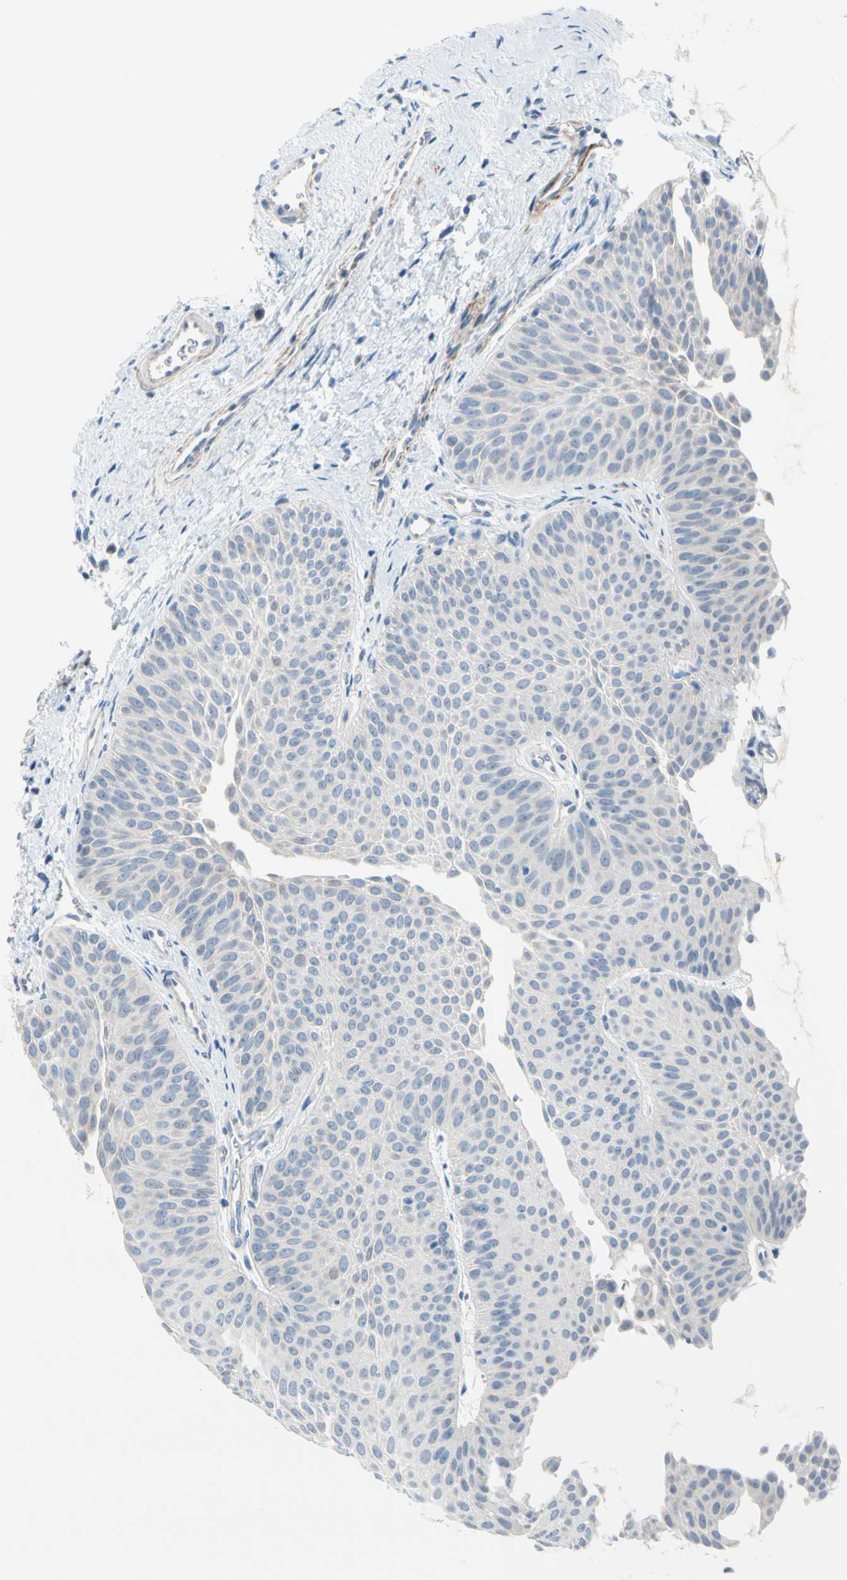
{"staining": {"intensity": "negative", "quantity": "none", "location": "none"}, "tissue": "urothelial cancer", "cell_type": "Tumor cells", "image_type": "cancer", "snomed": [{"axis": "morphology", "description": "Urothelial carcinoma, Low grade"}, {"axis": "topography", "description": "Urinary bladder"}], "caption": "The histopathology image exhibits no significant staining in tumor cells of low-grade urothelial carcinoma.", "gene": "FCER2", "patient": {"sex": "female", "age": 60}}